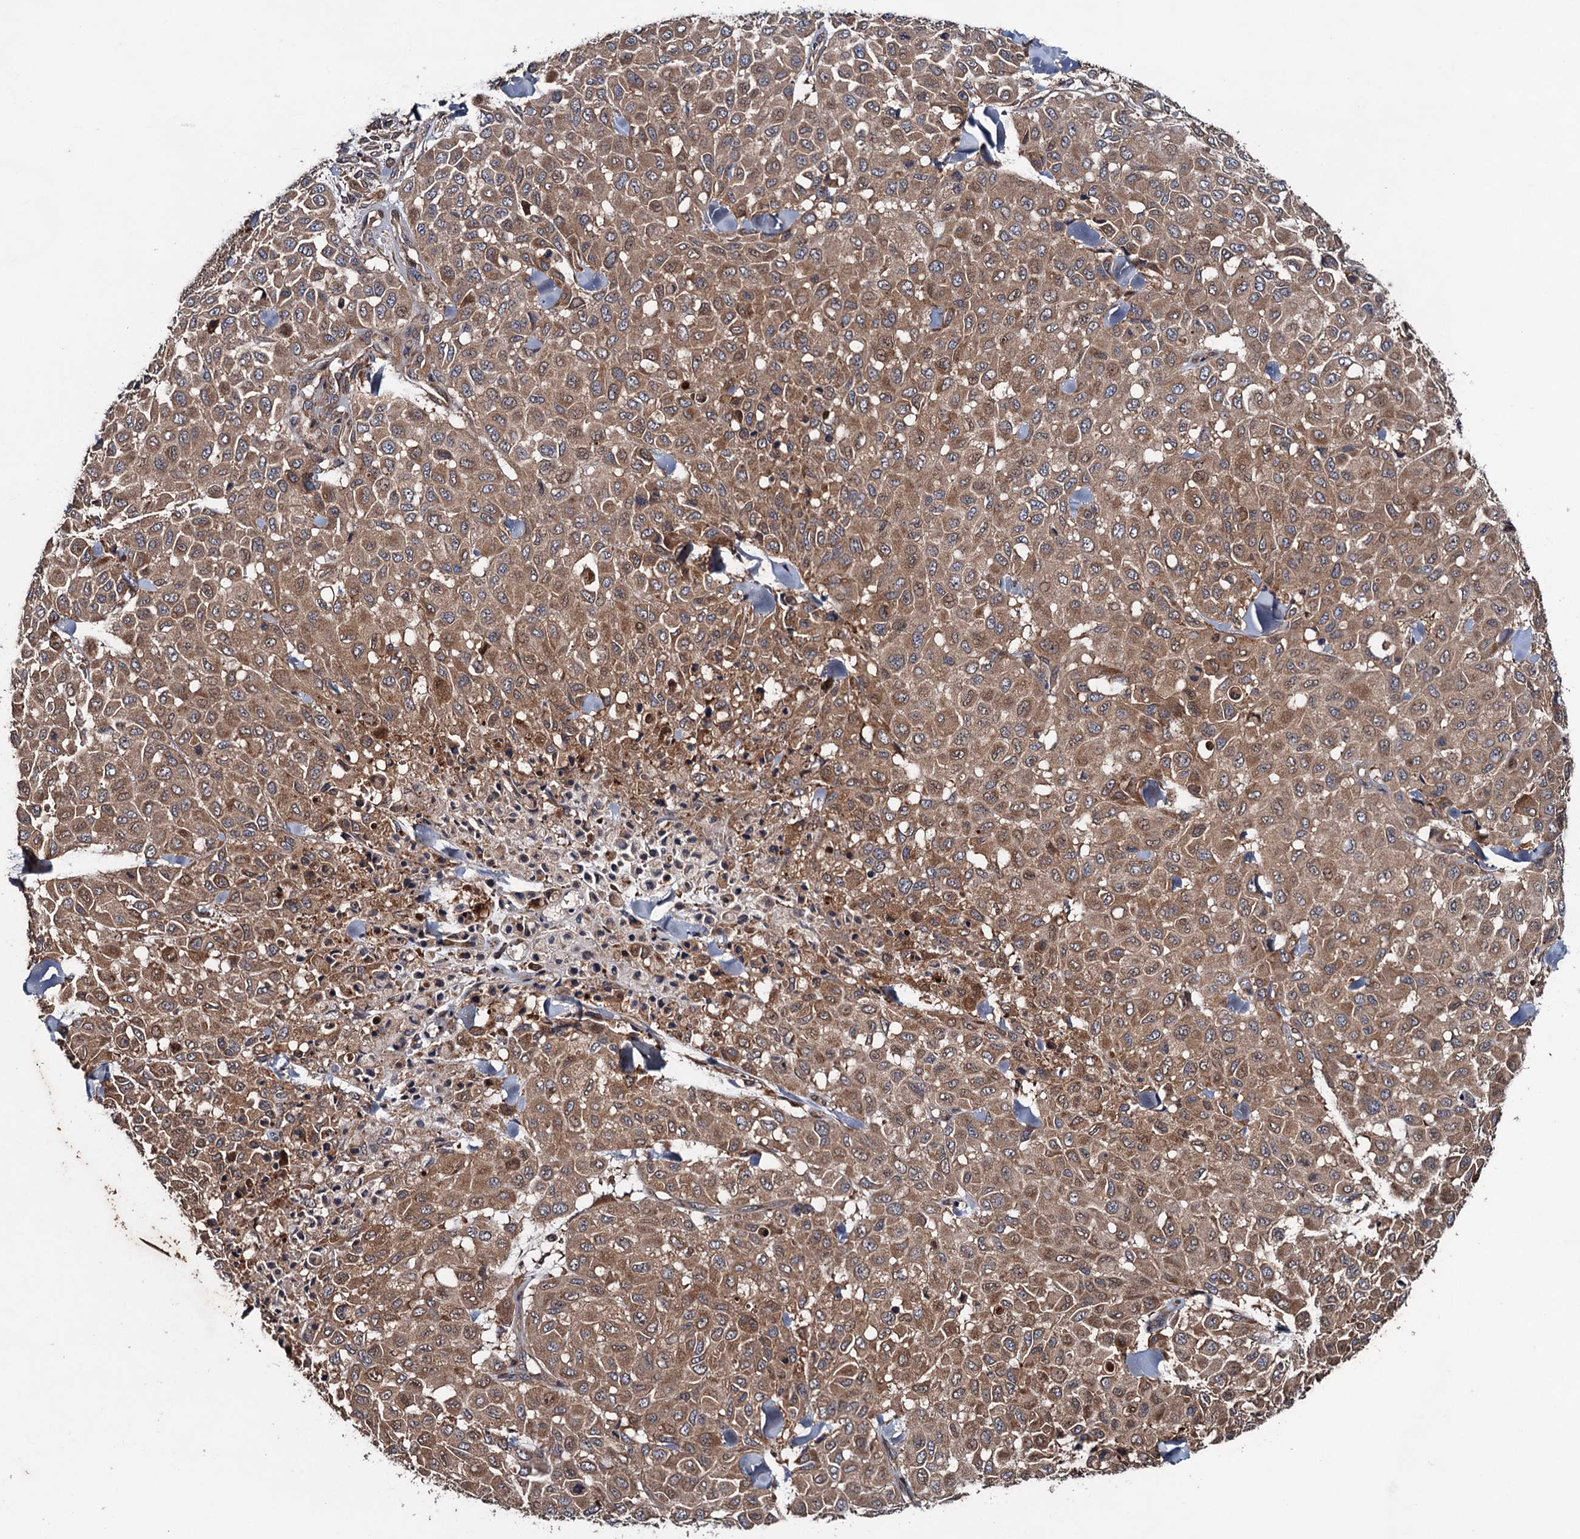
{"staining": {"intensity": "moderate", "quantity": ">75%", "location": "cytoplasmic/membranous"}, "tissue": "melanoma", "cell_type": "Tumor cells", "image_type": "cancer", "snomed": [{"axis": "morphology", "description": "Malignant melanoma, Metastatic site"}, {"axis": "topography", "description": "Skin"}], "caption": "Immunohistochemistry (IHC) (DAB) staining of human melanoma reveals moderate cytoplasmic/membranous protein staining in about >75% of tumor cells.", "gene": "BLTP3B", "patient": {"sex": "female", "age": 81}}